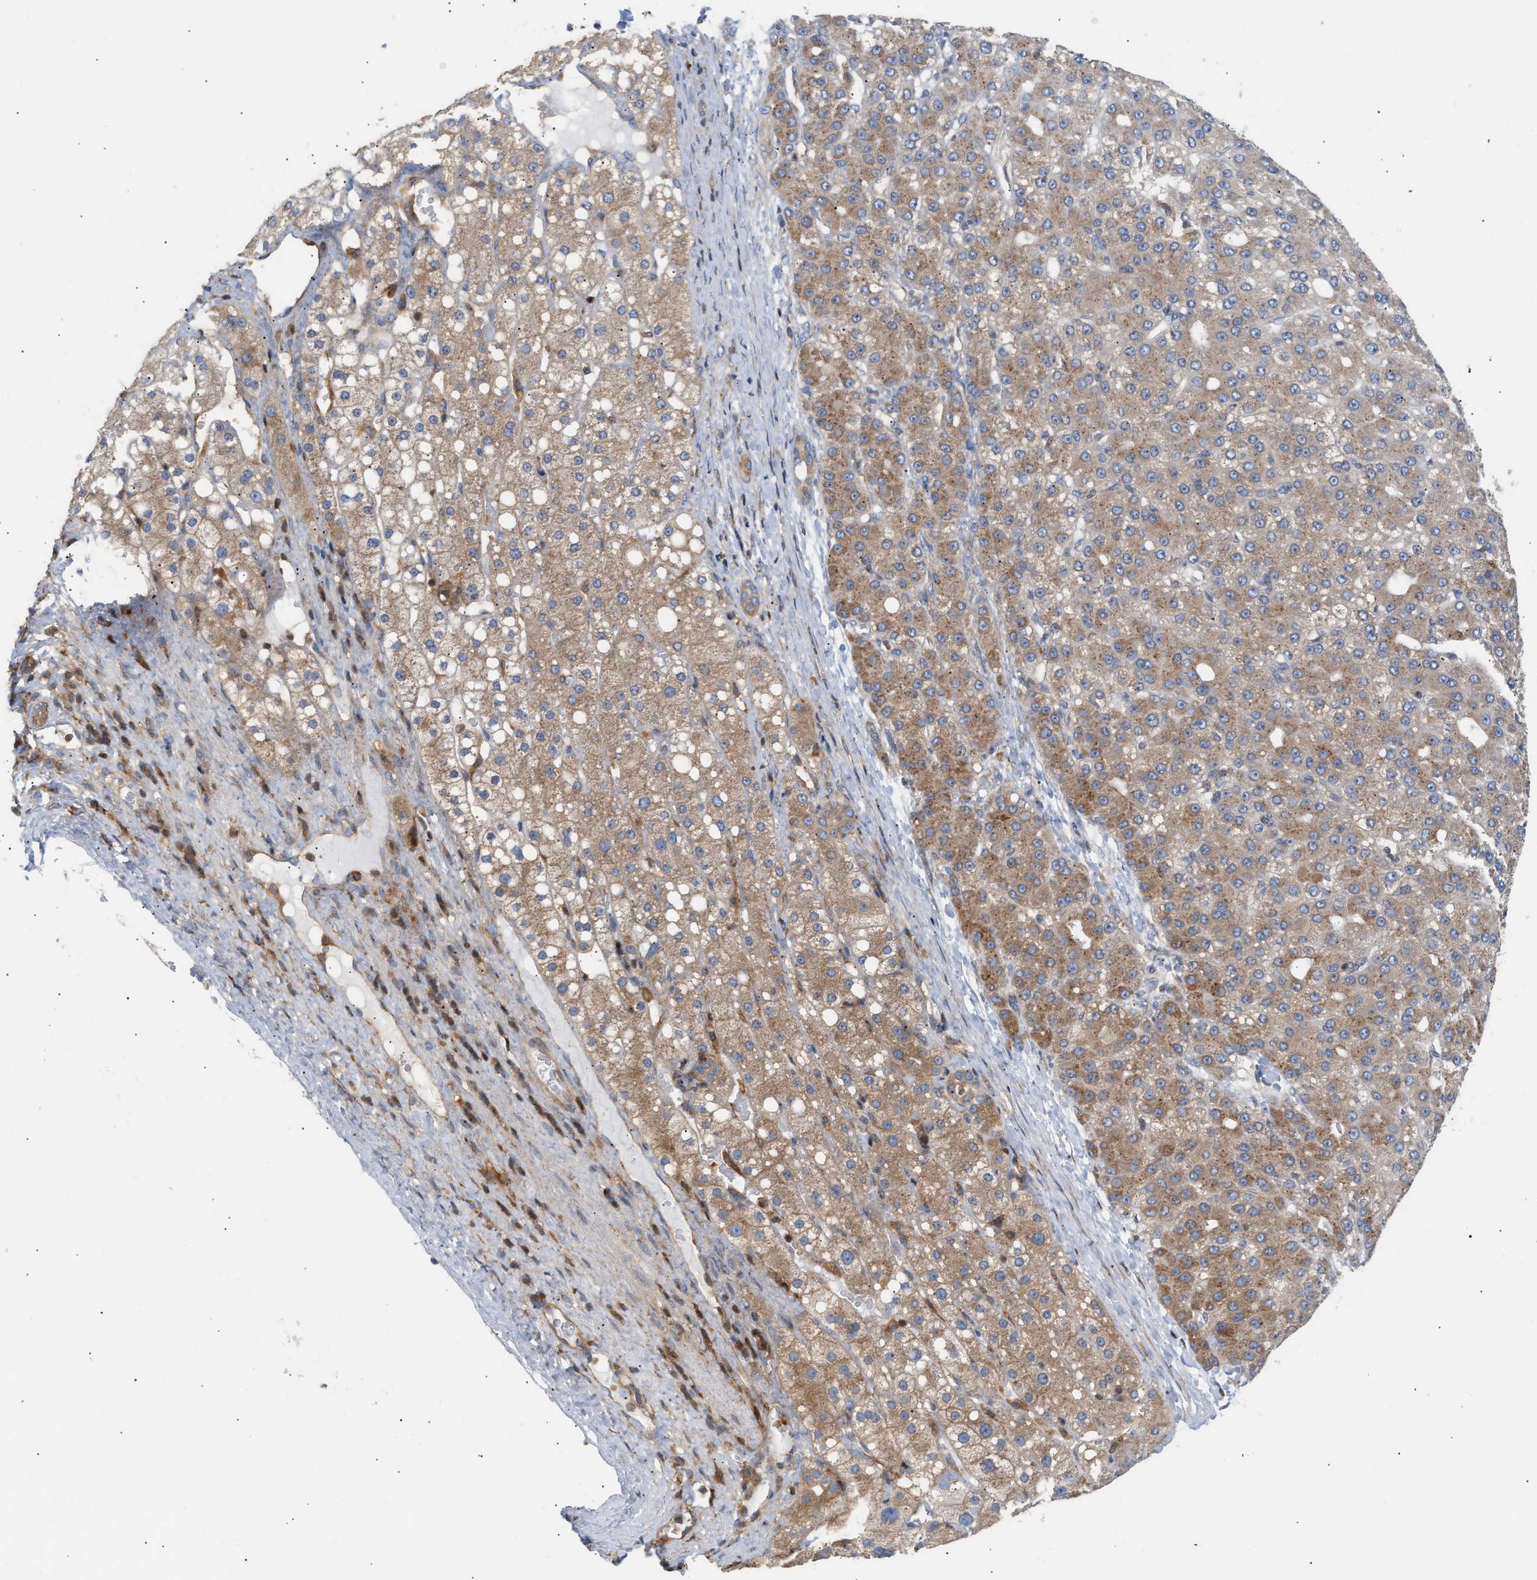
{"staining": {"intensity": "moderate", "quantity": ">75%", "location": "cytoplasmic/membranous"}, "tissue": "liver cancer", "cell_type": "Tumor cells", "image_type": "cancer", "snomed": [{"axis": "morphology", "description": "Carcinoma, Hepatocellular, NOS"}, {"axis": "topography", "description": "Liver"}], "caption": "Liver hepatocellular carcinoma stained with a brown dye demonstrates moderate cytoplasmic/membranous positive staining in approximately >75% of tumor cells.", "gene": "DBNL", "patient": {"sex": "male", "age": 67}}